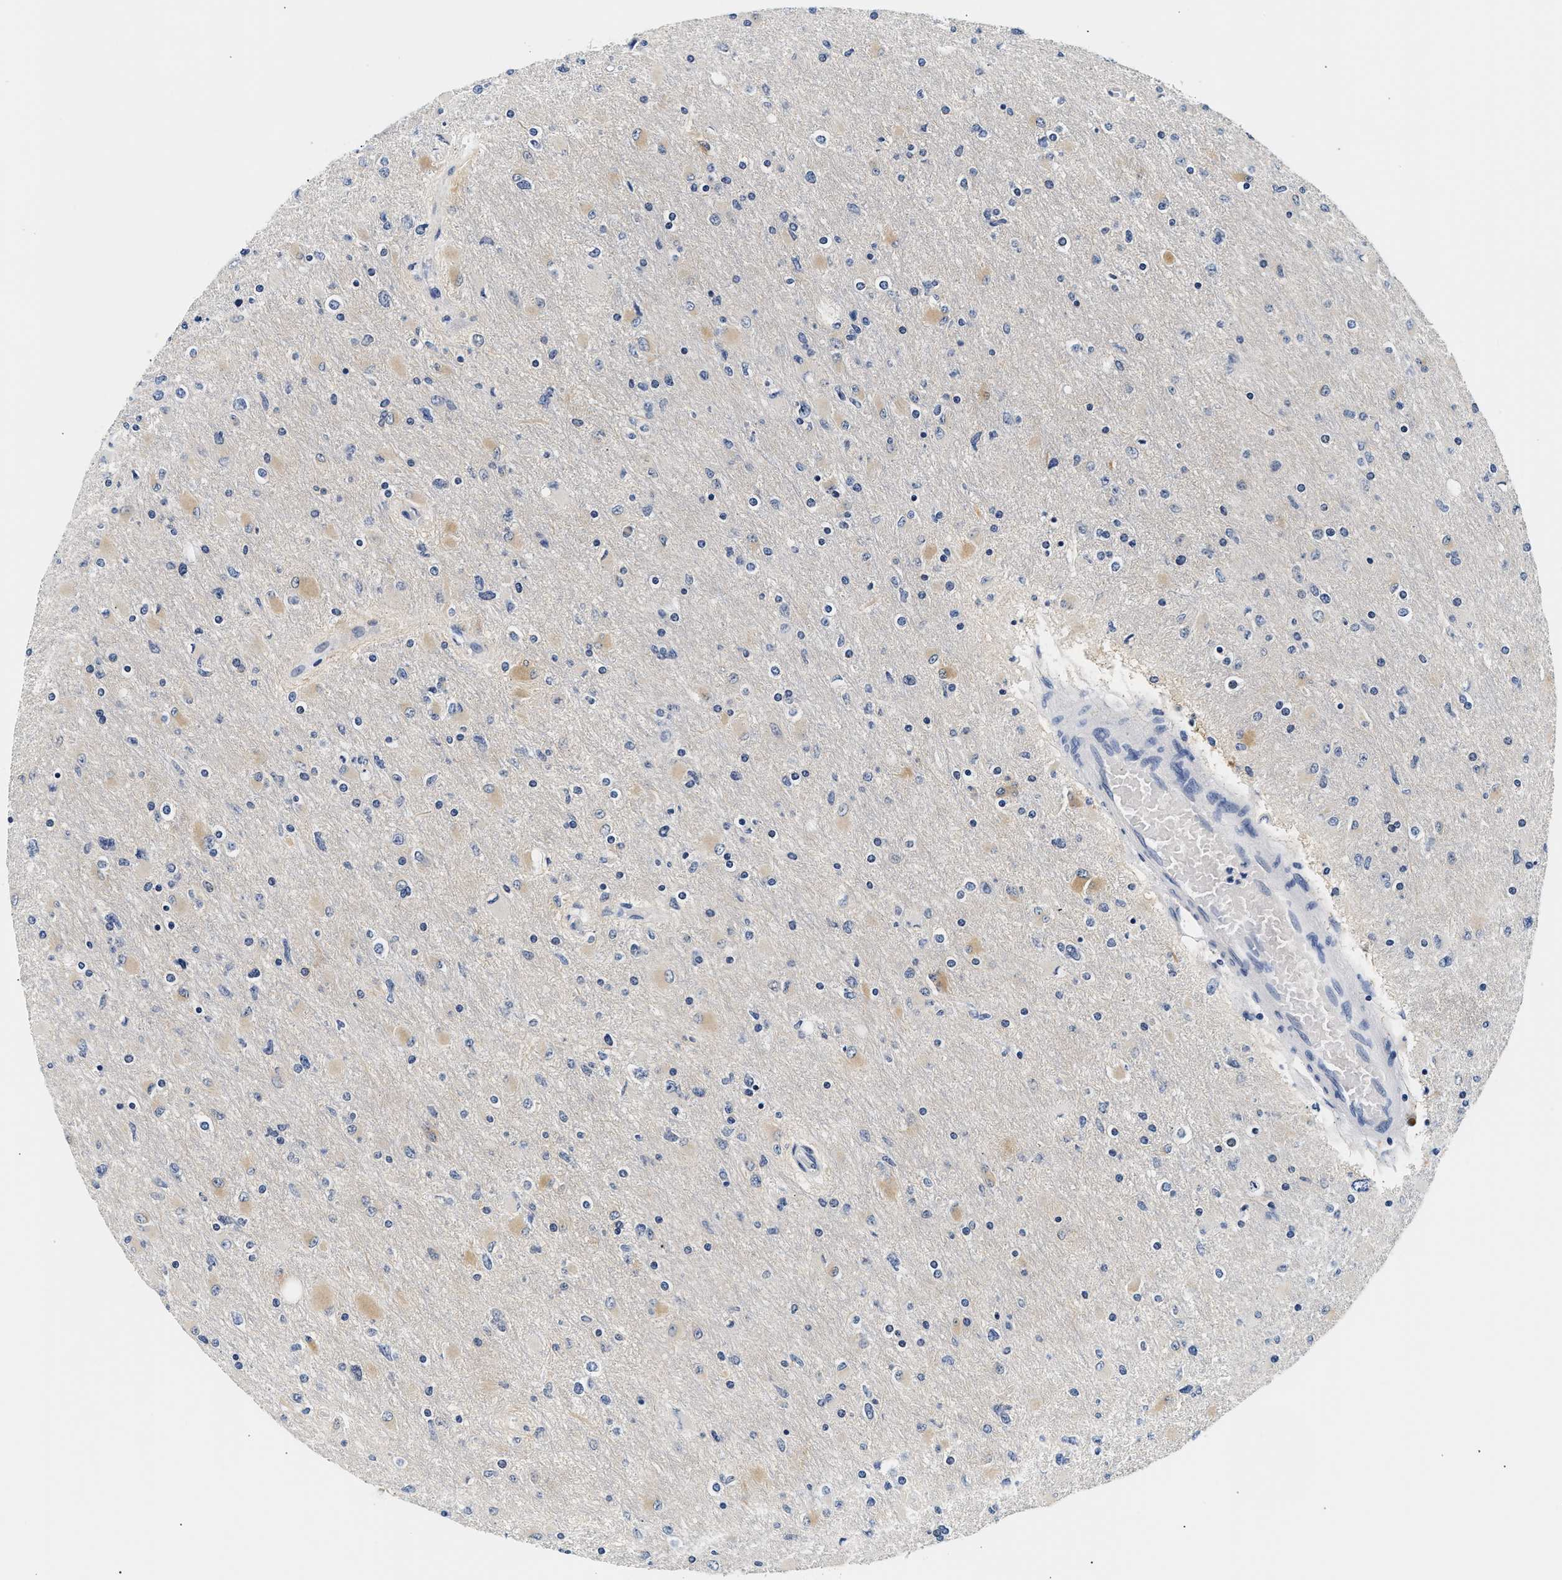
{"staining": {"intensity": "weak", "quantity": "<25%", "location": "cytoplasmic/membranous"}, "tissue": "glioma", "cell_type": "Tumor cells", "image_type": "cancer", "snomed": [{"axis": "morphology", "description": "Glioma, malignant, High grade"}, {"axis": "topography", "description": "Cerebral cortex"}], "caption": "Protein analysis of malignant high-grade glioma displays no significant staining in tumor cells.", "gene": "UCHL3", "patient": {"sex": "female", "age": 36}}